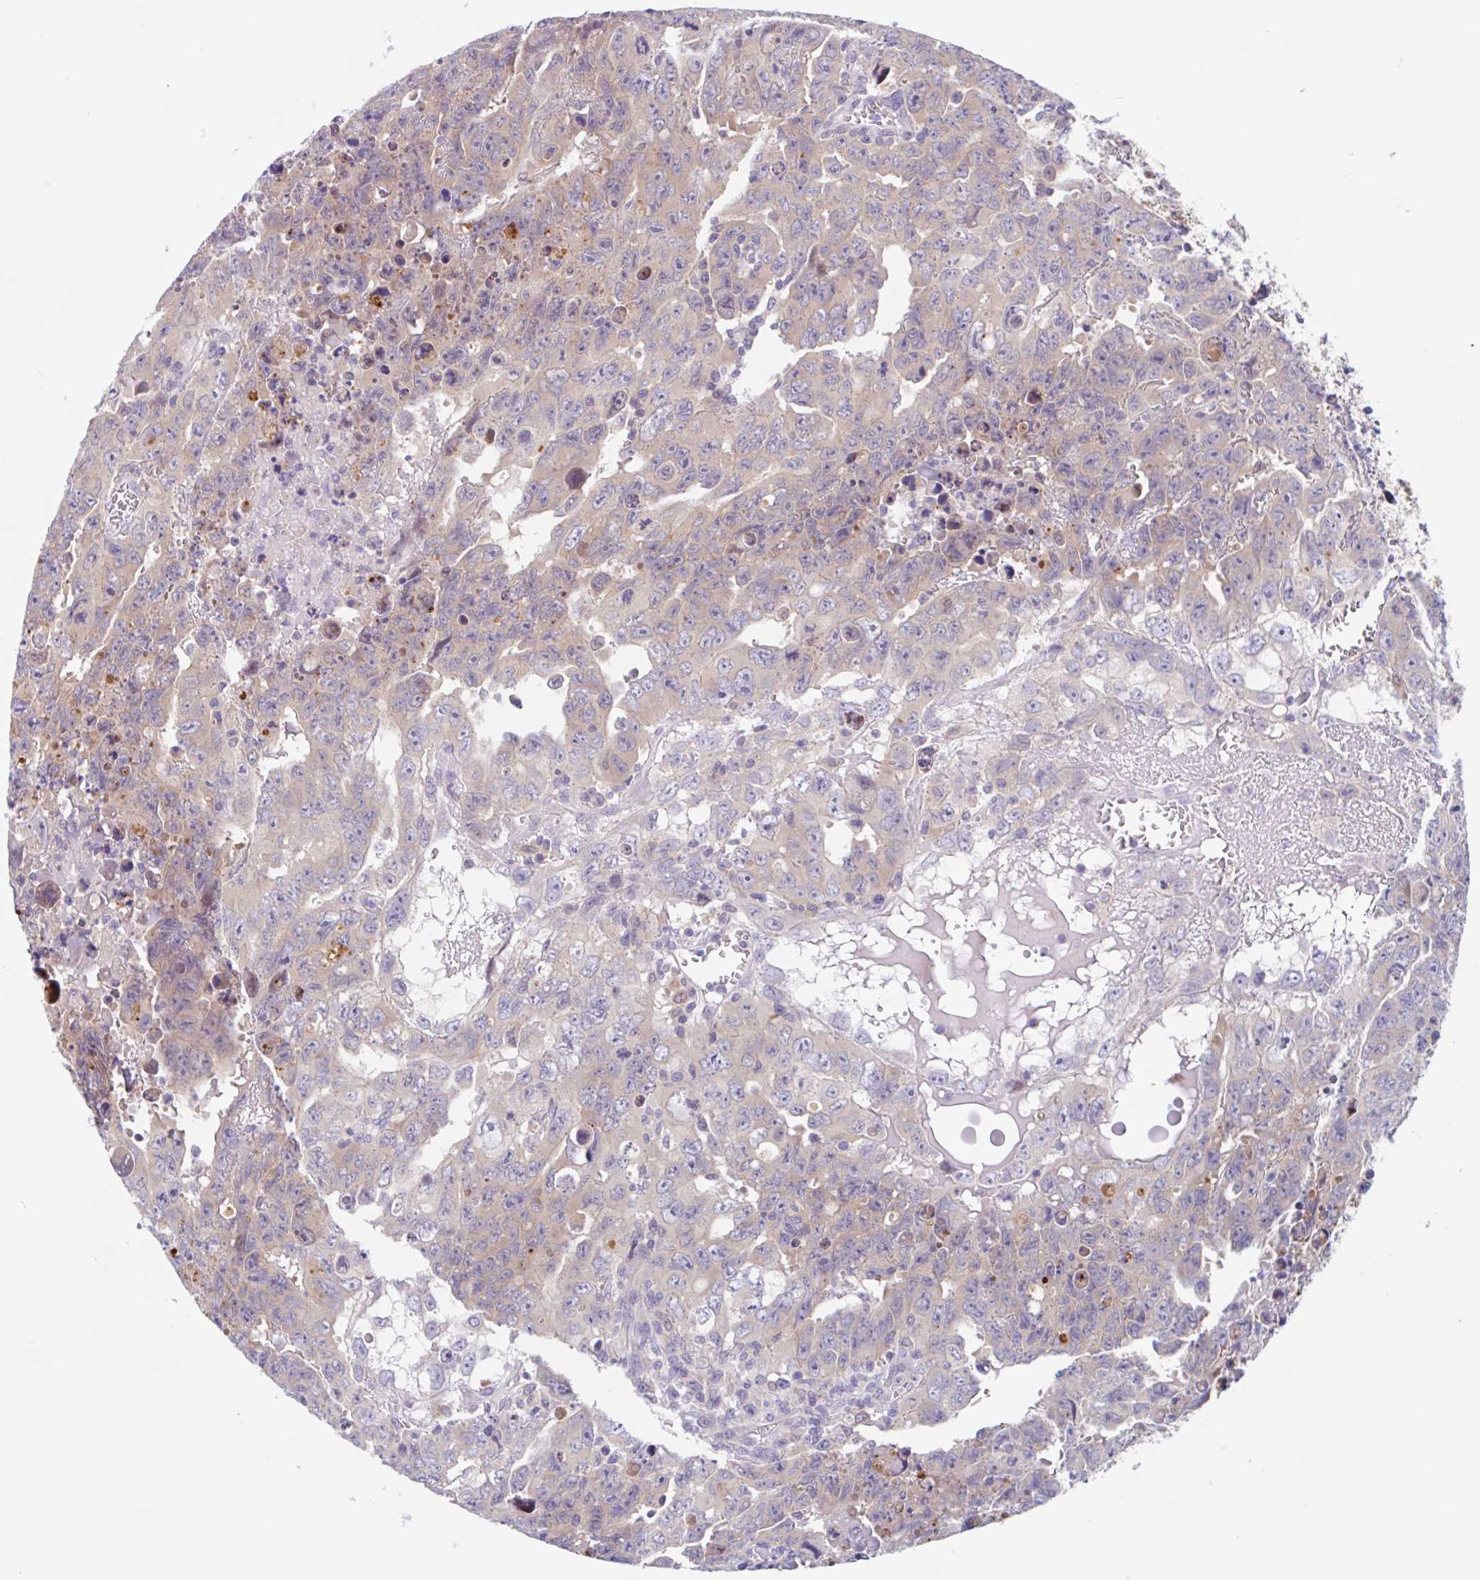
{"staining": {"intensity": "weak", "quantity": "<25%", "location": "cytoplasmic/membranous"}, "tissue": "testis cancer", "cell_type": "Tumor cells", "image_type": "cancer", "snomed": [{"axis": "morphology", "description": "Carcinoma, Embryonal, NOS"}, {"axis": "topography", "description": "Testis"}], "caption": "An immunohistochemistry micrograph of testis embryonal carcinoma is shown. There is no staining in tumor cells of testis embryonal carcinoma. (DAB immunohistochemistry (IHC) visualized using brightfield microscopy, high magnification).", "gene": "TMEM86A", "patient": {"sex": "male", "age": 24}}